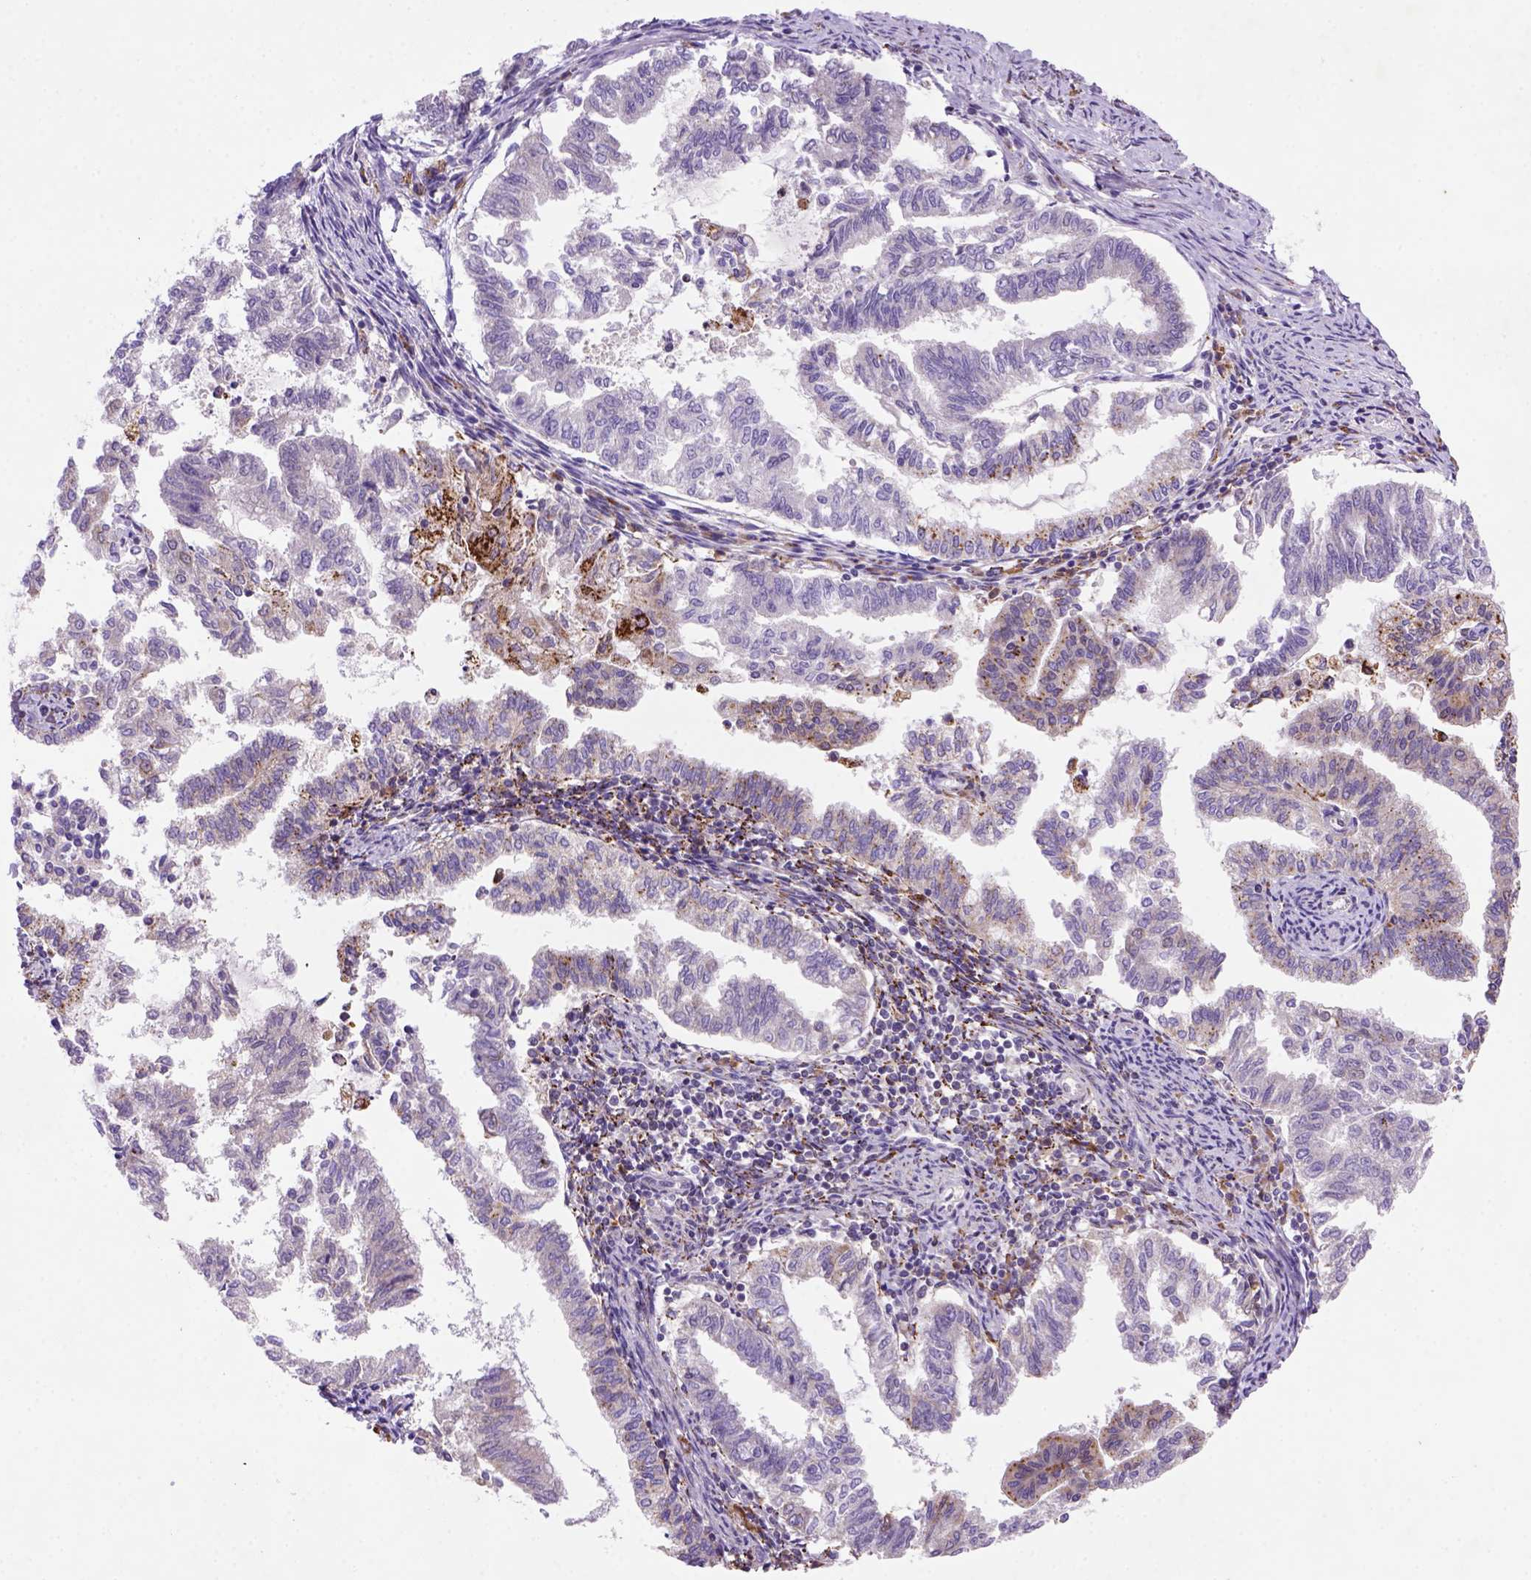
{"staining": {"intensity": "strong", "quantity": "<25%", "location": "cytoplasmic/membranous"}, "tissue": "endometrial cancer", "cell_type": "Tumor cells", "image_type": "cancer", "snomed": [{"axis": "morphology", "description": "Adenocarcinoma, NOS"}, {"axis": "topography", "description": "Endometrium"}], "caption": "Endometrial cancer was stained to show a protein in brown. There is medium levels of strong cytoplasmic/membranous positivity in about <25% of tumor cells.", "gene": "FZD7", "patient": {"sex": "female", "age": 79}}